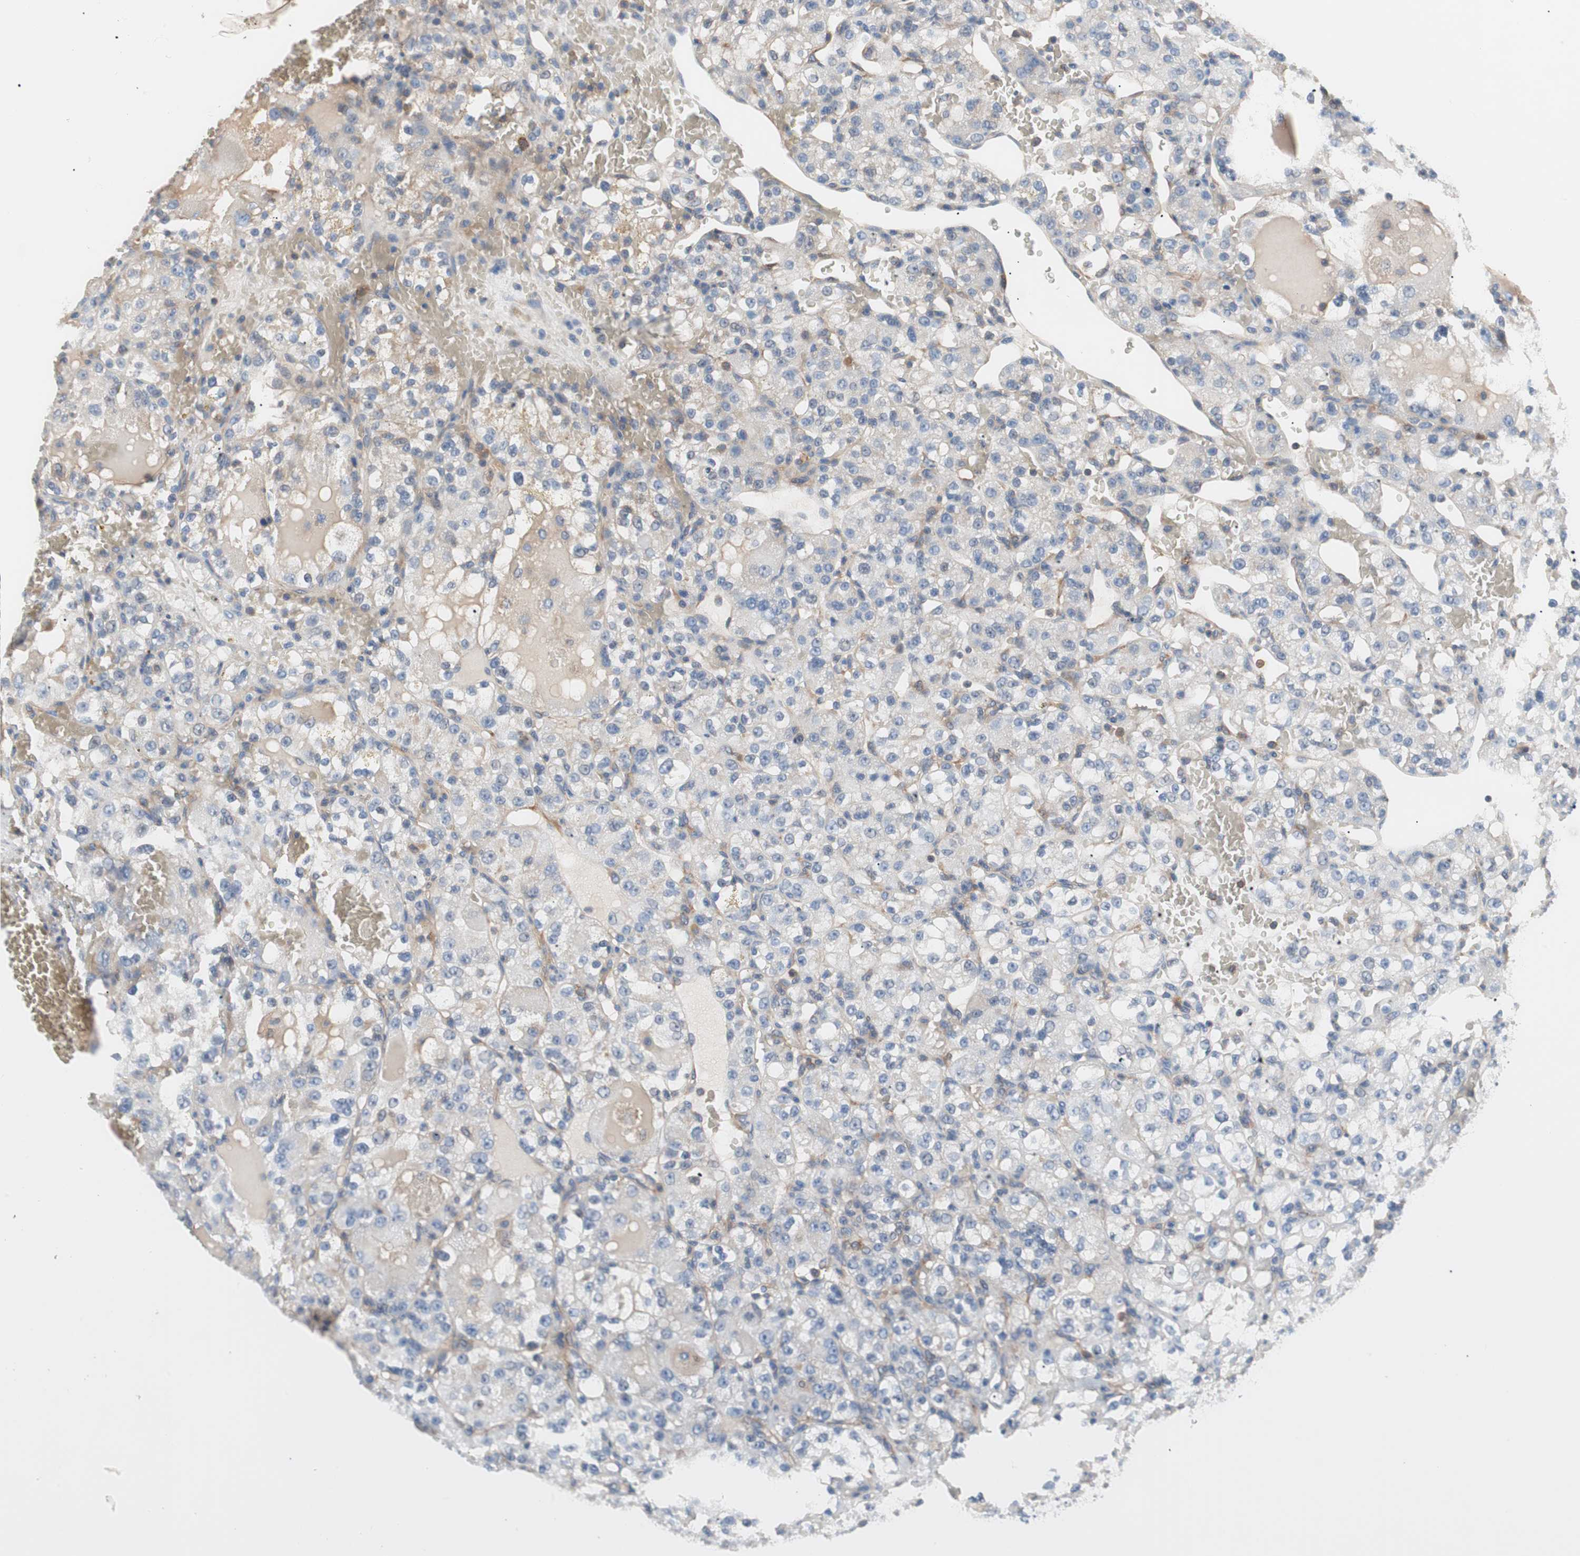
{"staining": {"intensity": "weak", "quantity": "25%-75%", "location": "cytoplasmic/membranous"}, "tissue": "renal cancer", "cell_type": "Tumor cells", "image_type": "cancer", "snomed": [{"axis": "morphology", "description": "Normal tissue, NOS"}, {"axis": "morphology", "description": "Adenocarcinoma, NOS"}, {"axis": "topography", "description": "Kidney"}], "caption": "DAB (3,3'-diaminobenzidine) immunohistochemical staining of renal adenocarcinoma displays weak cytoplasmic/membranous protein positivity in about 25%-75% of tumor cells. The protein of interest is shown in brown color, while the nuclei are stained blue.", "gene": "GPR160", "patient": {"sex": "male", "age": 61}}